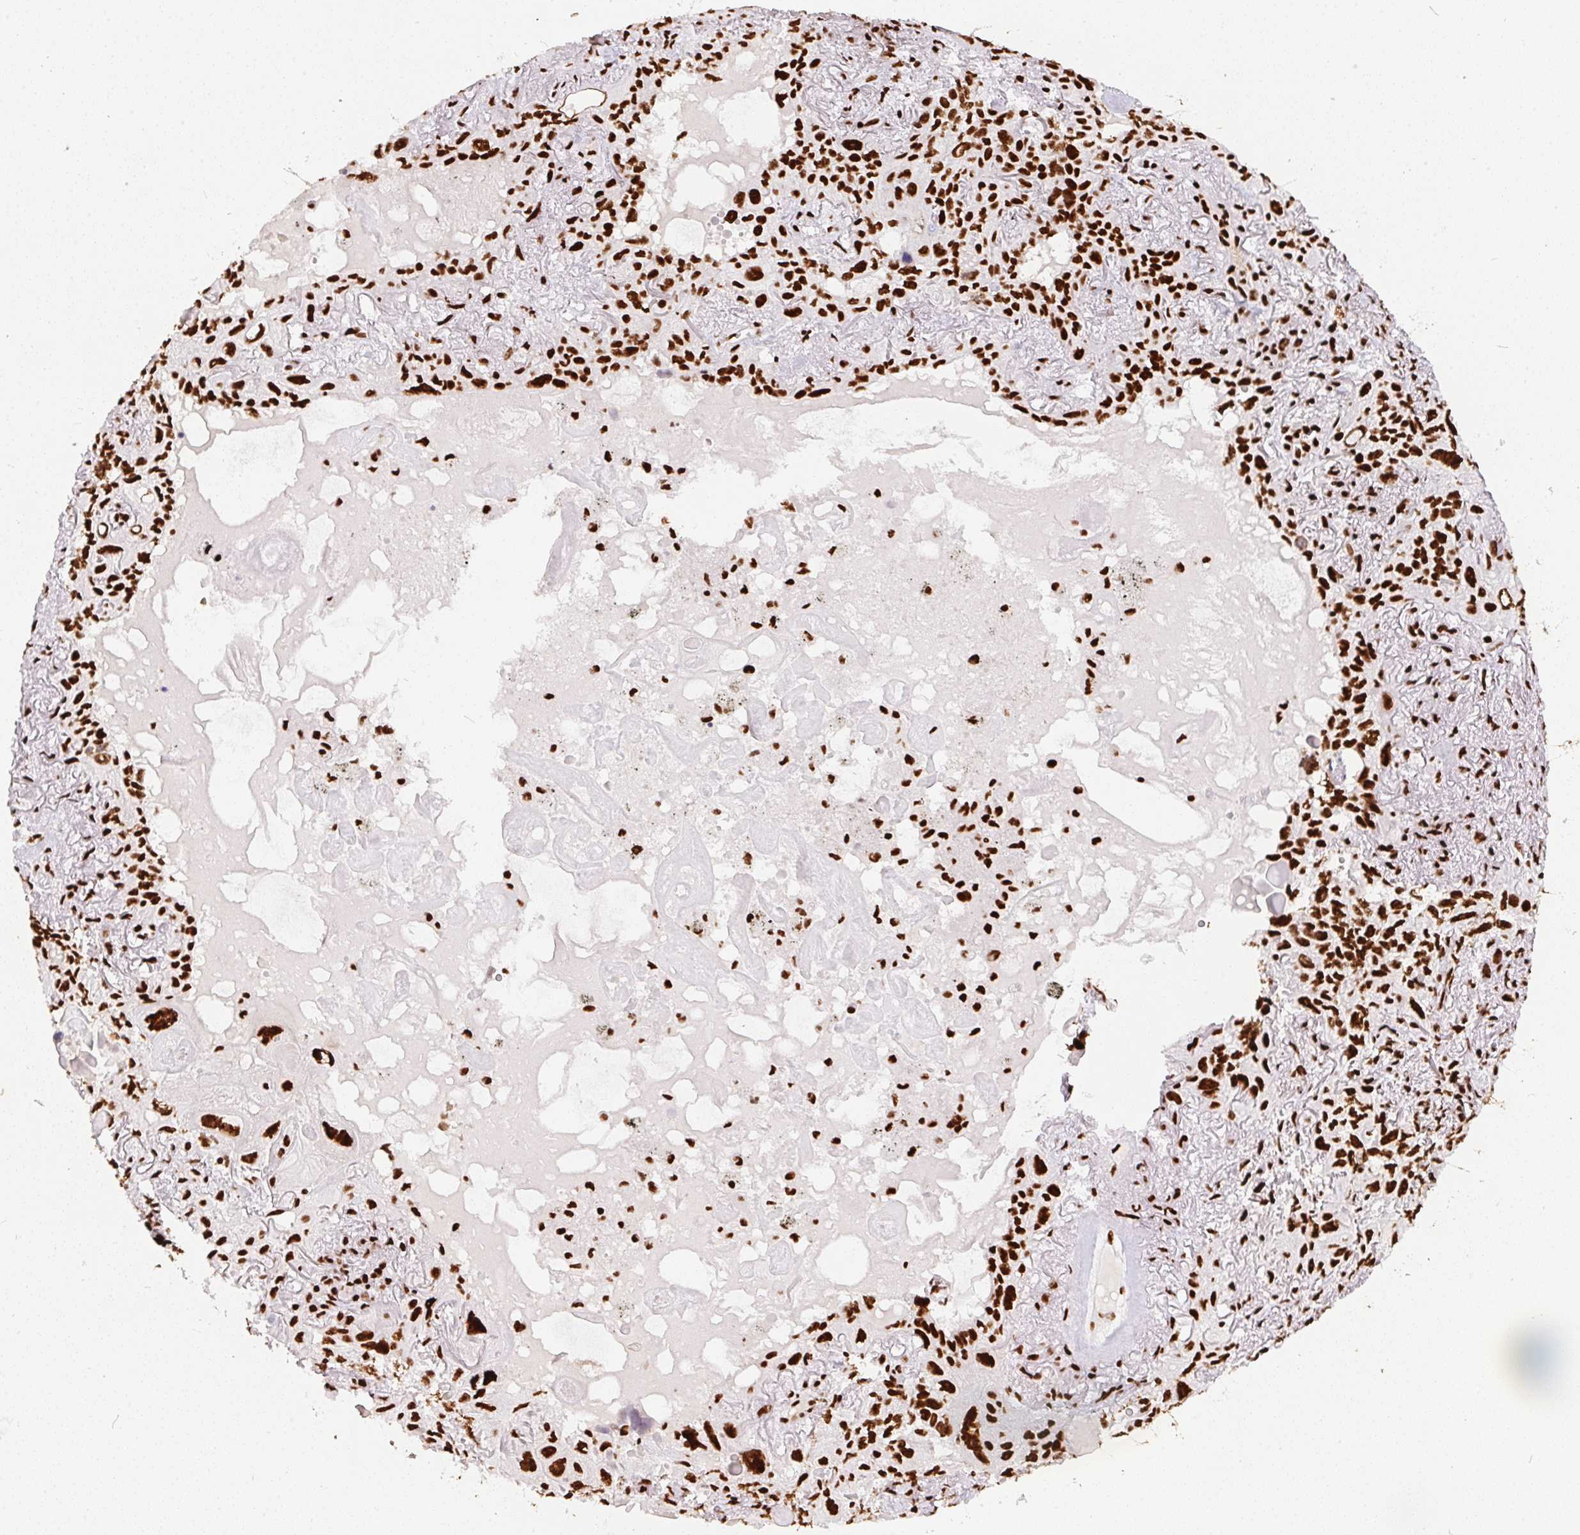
{"staining": {"intensity": "strong", "quantity": ">75%", "location": "nuclear"}, "tissue": "lung cancer", "cell_type": "Tumor cells", "image_type": "cancer", "snomed": [{"axis": "morphology", "description": "Squamous cell carcinoma, NOS"}, {"axis": "topography", "description": "Lung"}], "caption": "There is high levels of strong nuclear expression in tumor cells of lung cancer, as demonstrated by immunohistochemical staining (brown color).", "gene": "PAGE3", "patient": {"sex": "male", "age": 79}}